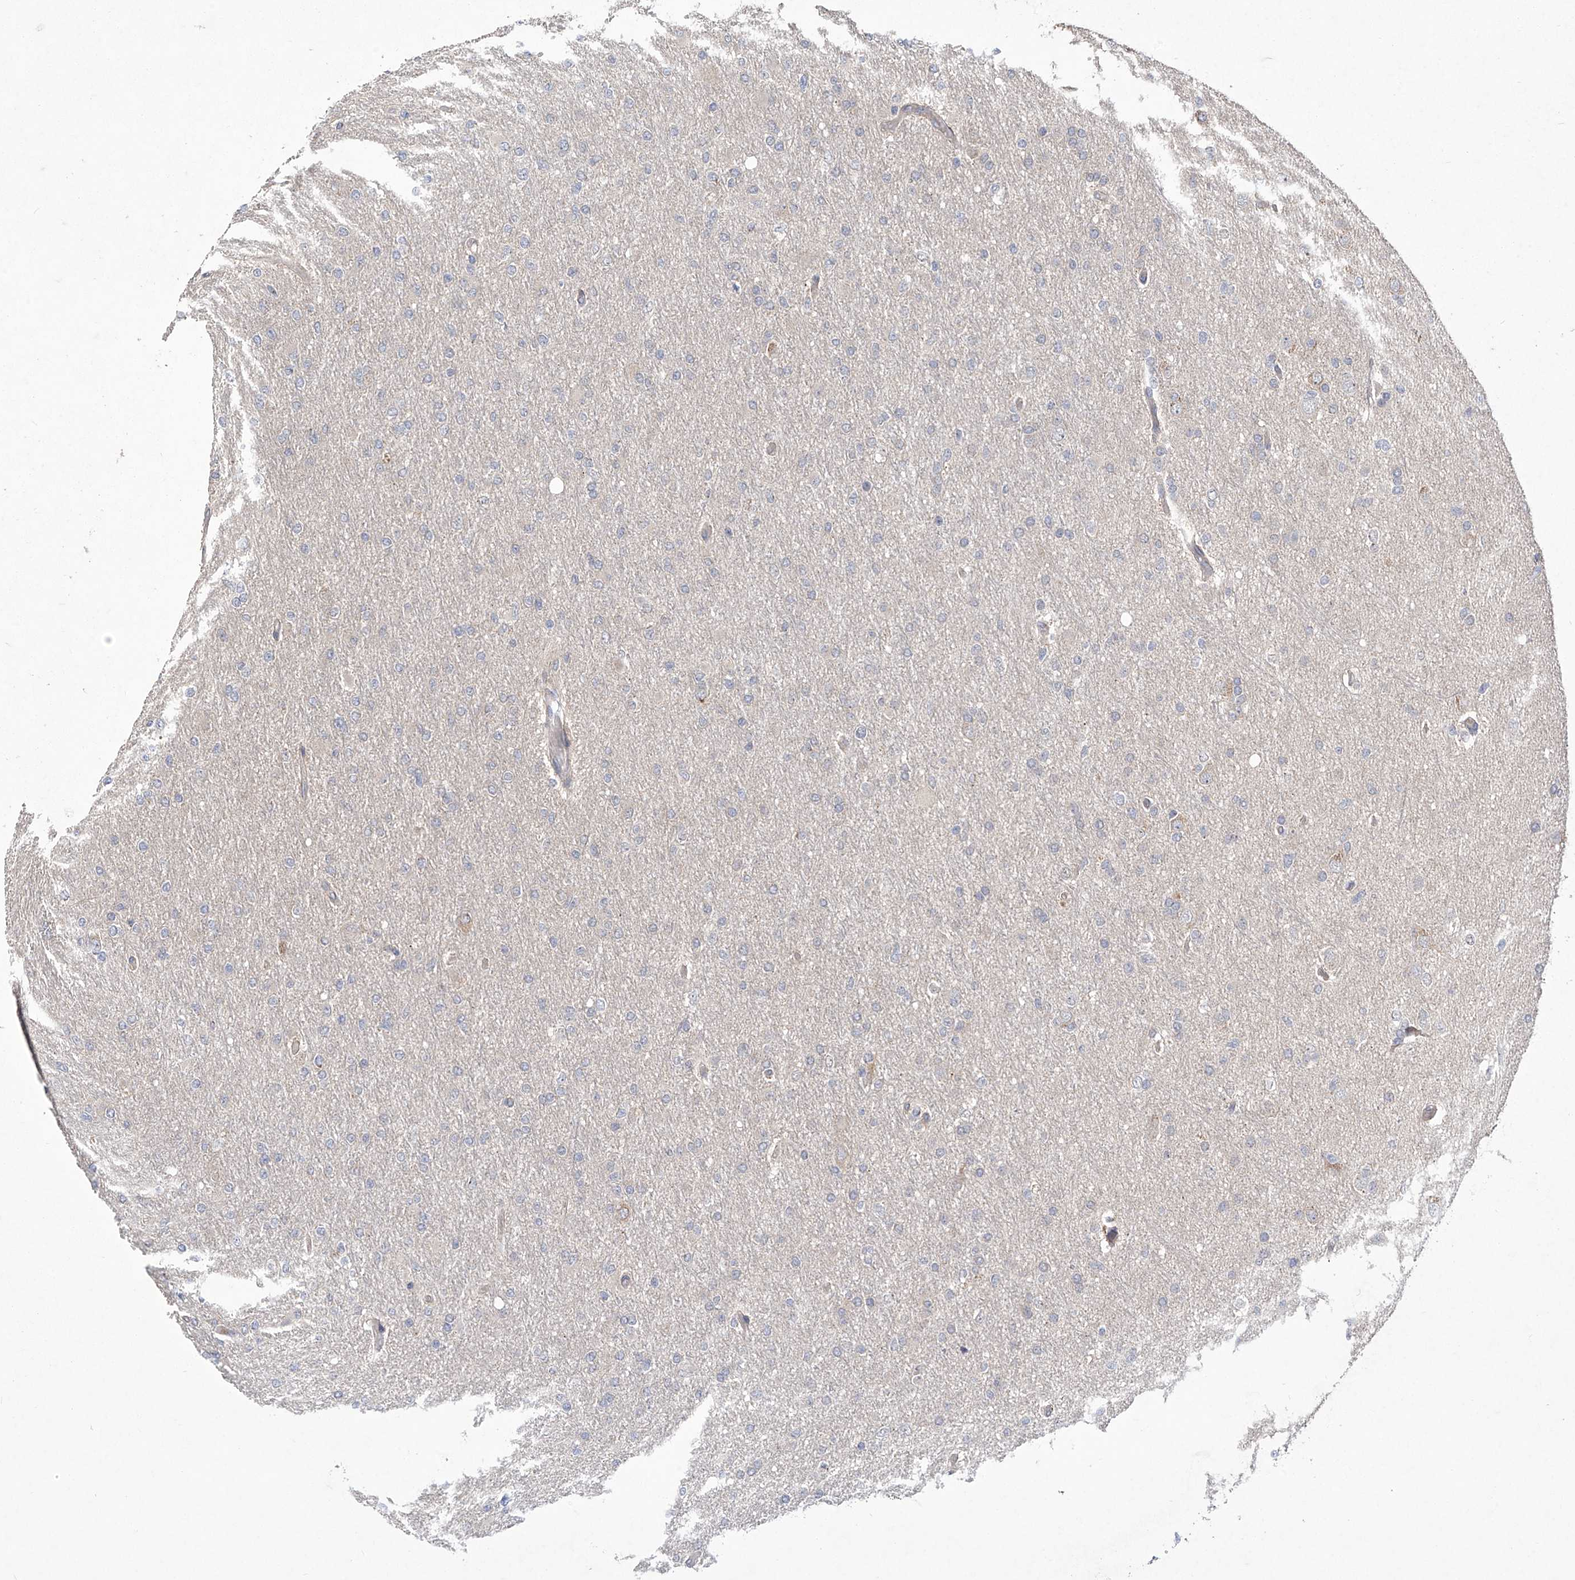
{"staining": {"intensity": "negative", "quantity": "none", "location": "none"}, "tissue": "glioma", "cell_type": "Tumor cells", "image_type": "cancer", "snomed": [{"axis": "morphology", "description": "Glioma, malignant, High grade"}, {"axis": "topography", "description": "Cerebral cortex"}], "caption": "Photomicrograph shows no significant protein positivity in tumor cells of malignant high-grade glioma.", "gene": "TRIM60", "patient": {"sex": "female", "age": 36}}